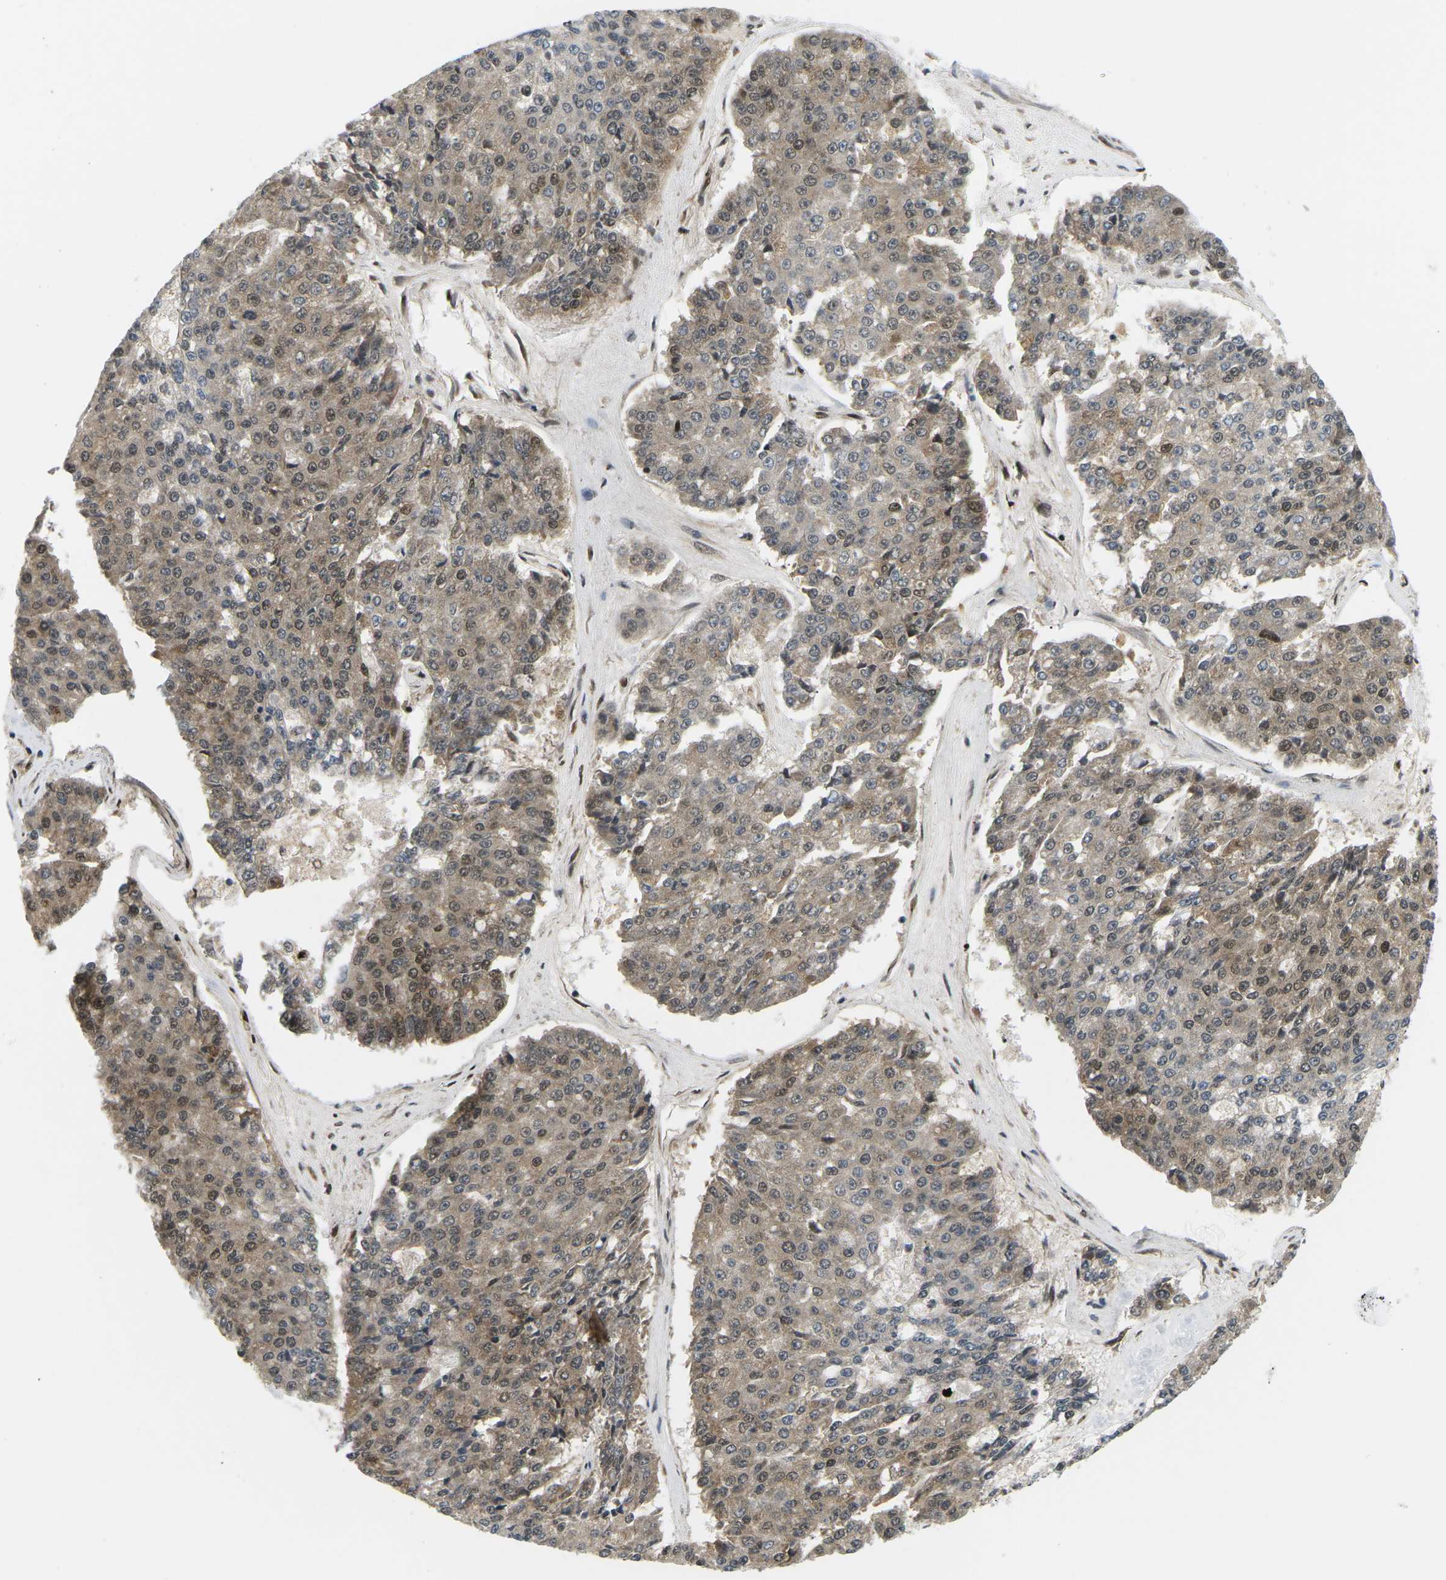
{"staining": {"intensity": "moderate", "quantity": ">75%", "location": "cytoplasmic/membranous,nuclear"}, "tissue": "pancreatic cancer", "cell_type": "Tumor cells", "image_type": "cancer", "snomed": [{"axis": "morphology", "description": "Adenocarcinoma, NOS"}, {"axis": "topography", "description": "Pancreas"}], "caption": "An image of human pancreatic cancer (adenocarcinoma) stained for a protein displays moderate cytoplasmic/membranous and nuclear brown staining in tumor cells.", "gene": "CELF1", "patient": {"sex": "male", "age": 50}}